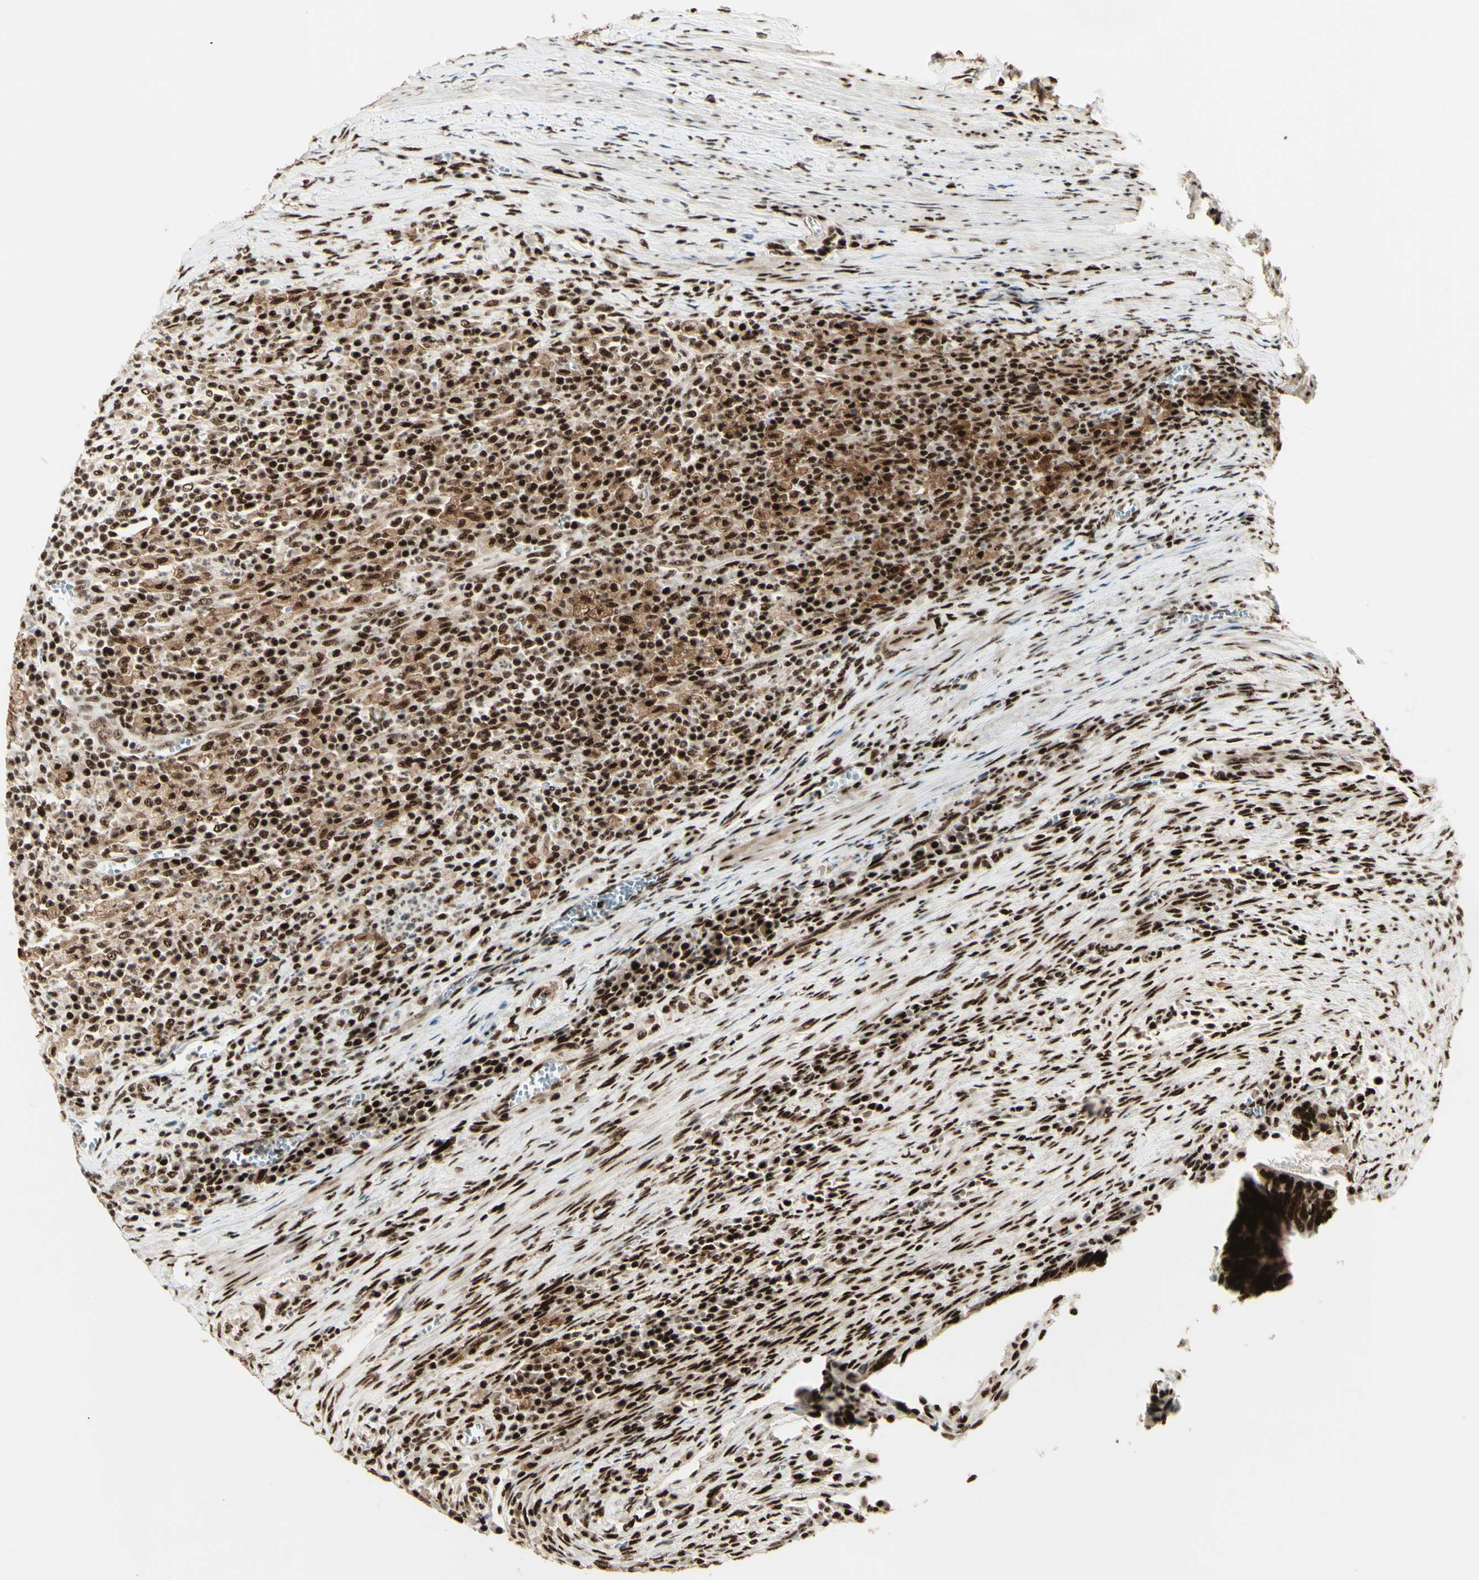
{"staining": {"intensity": "strong", "quantity": ">75%", "location": "cytoplasmic/membranous,nuclear"}, "tissue": "colorectal cancer", "cell_type": "Tumor cells", "image_type": "cancer", "snomed": [{"axis": "morphology", "description": "Adenocarcinoma, NOS"}, {"axis": "topography", "description": "Colon"}], "caption": "The micrograph demonstrates a brown stain indicating the presence of a protein in the cytoplasmic/membranous and nuclear of tumor cells in colorectal adenocarcinoma.", "gene": "DHX9", "patient": {"sex": "male", "age": 72}}